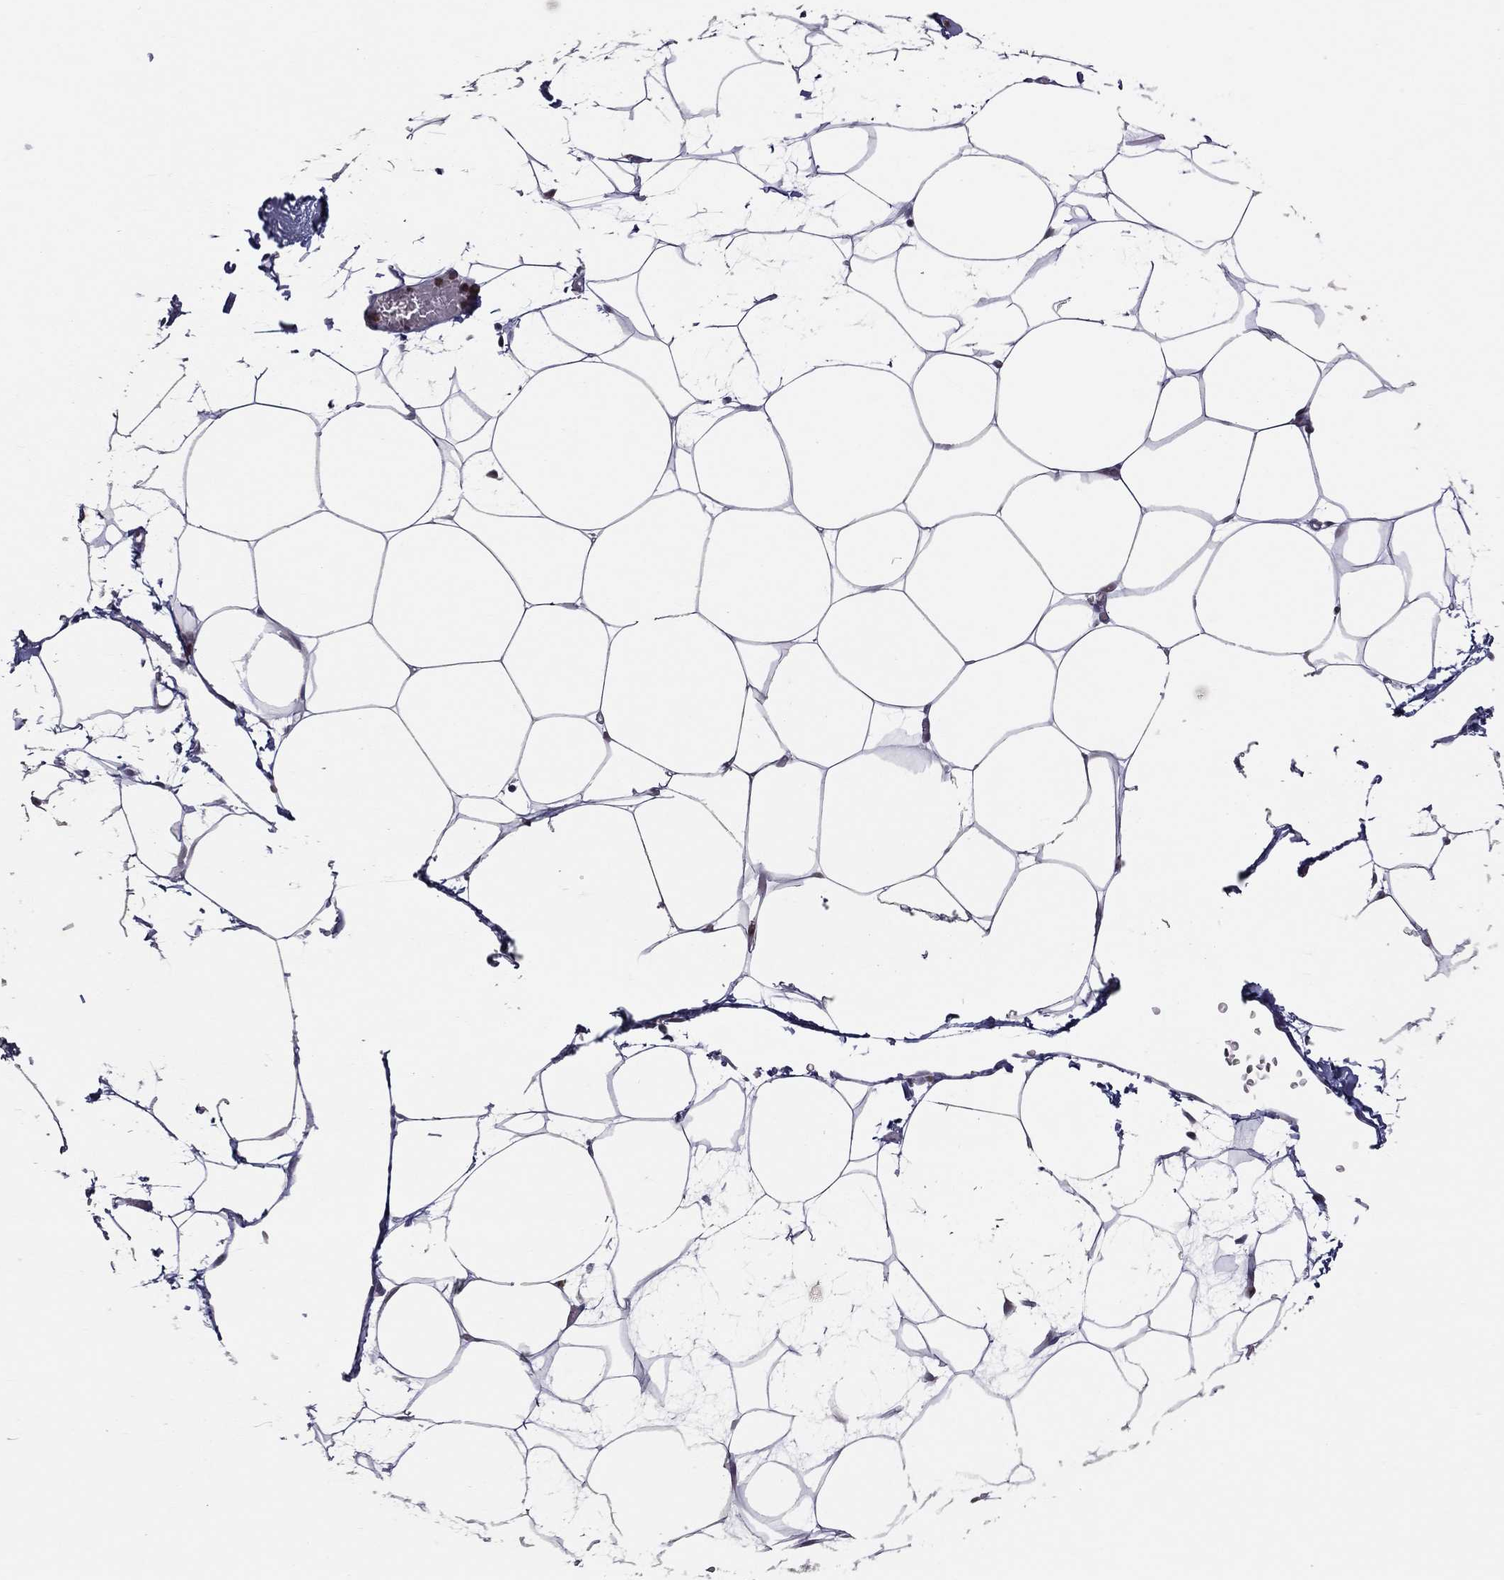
{"staining": {"intensity": "negative", "quantity": "none", "location": "none"}, "tissue": "adipose tissue", "cell_type": "Adipocytes", "image_type": "normal", "snomed": [{"axis": "morphology", "description": "Normal tissue, NOS"}, {"axis": "topography", "description": "Adipose tissue"}], "caption": "Normal adipose tissue was stained to show a protein in brown. There is no significant staining in adipocytes. Nuclei are stained in blue.", "gene": "DBF4B", "patient": {"sex": "male", "age": 57}}